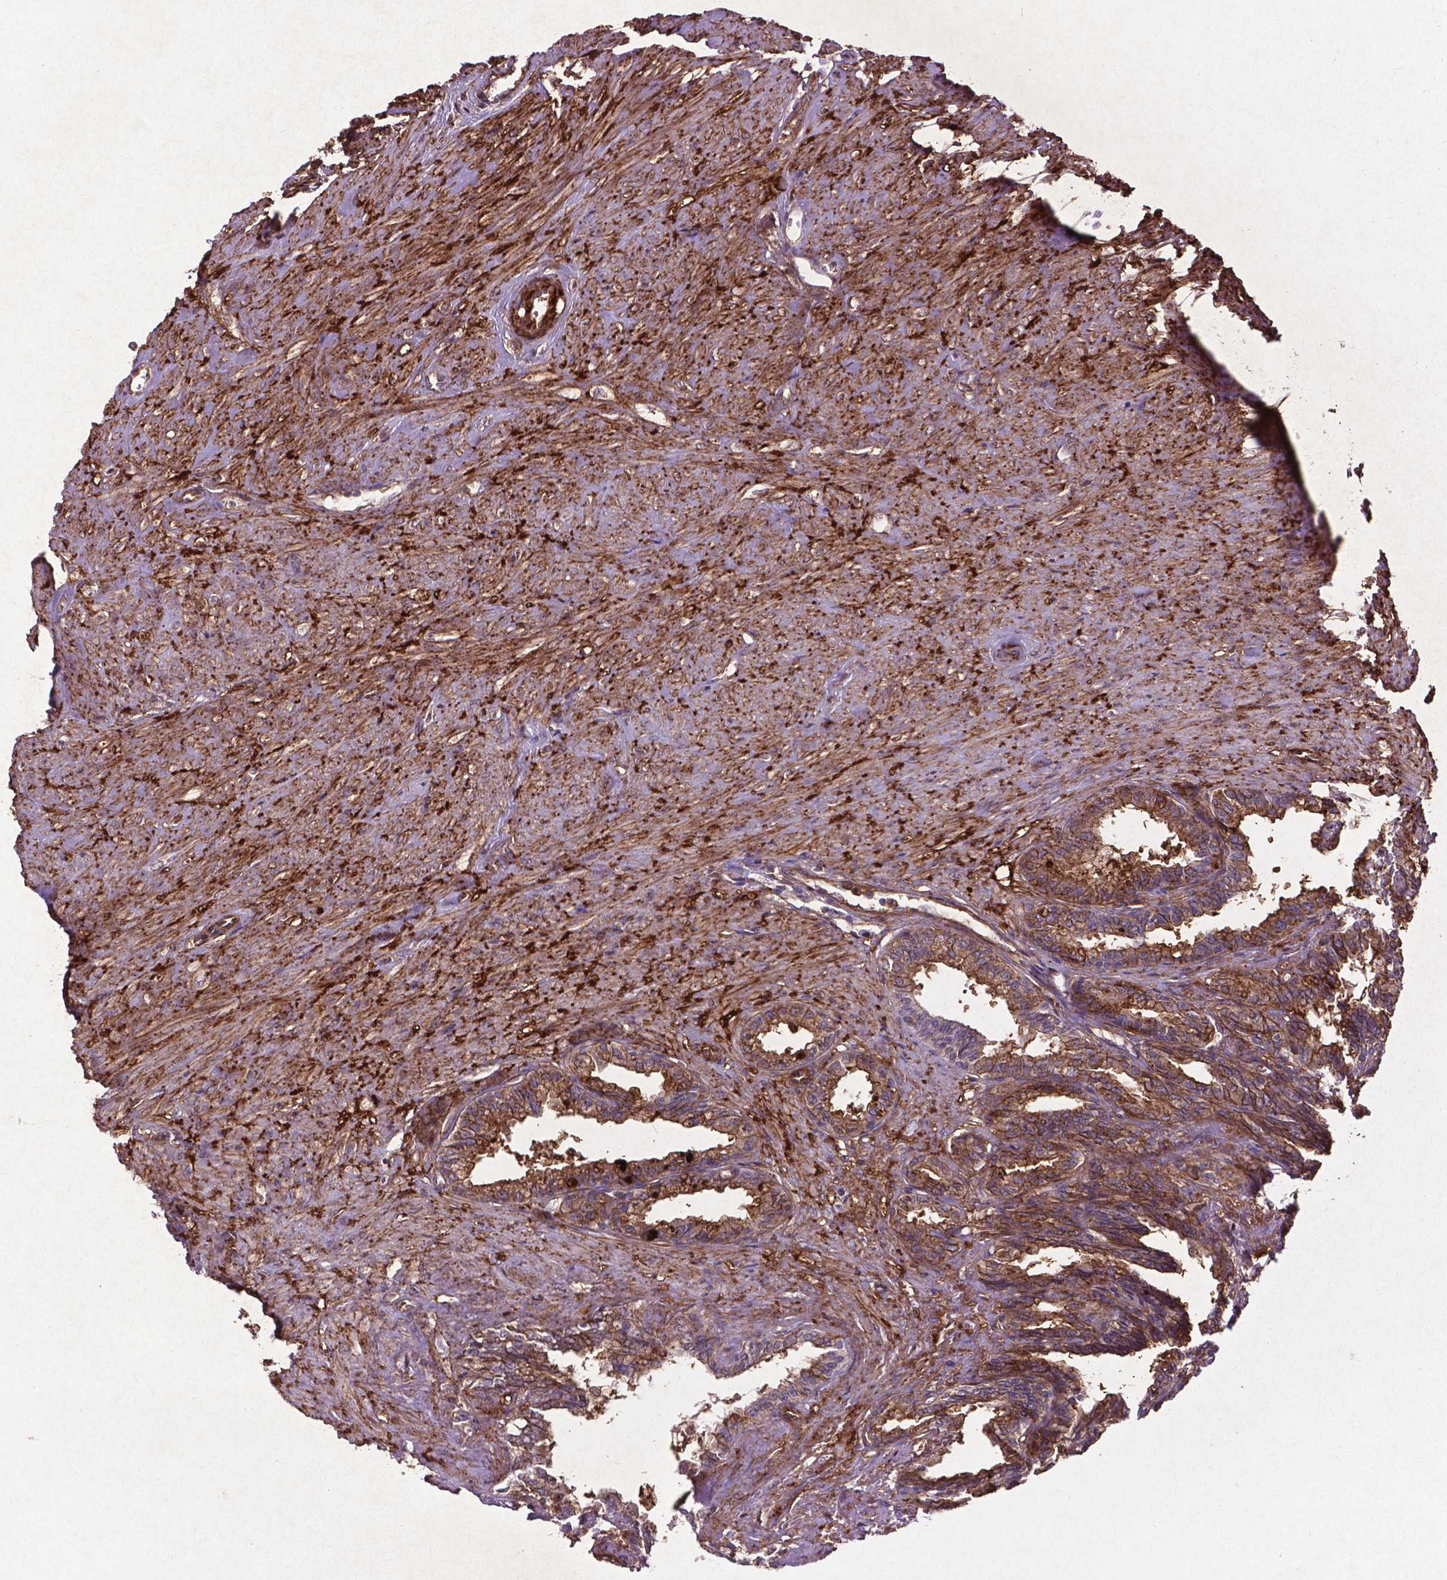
{"staining": {"intensity": "moderate", "quantity": ">75%", "location": "cytoplasmic/membranous"}, "tissue": "seminal vesicle", "cell_type": "Glandular cells", "image_type": "normal", "snomed": [{"axis": "morphology", "description": "Normal tissue, NOS"}, {"axis": "morphology", "description": "Urothelial carcinoma, NOS"}, {"axis": "topography", "description": "Urinary bladder"}, {"axis": "topography", "description": "Seminal veicle"}], "caption": "Seminal vesicle stained for a protein displays moderate cytoplasmic/membranous positivity in glandular cells. The staining was performed using DAB, with brown indicating positive protein expression. Nuclei are stained blue with hematoxylin.", "gene": "RRAS", "patient": {"sex": "male", "age": 76}}